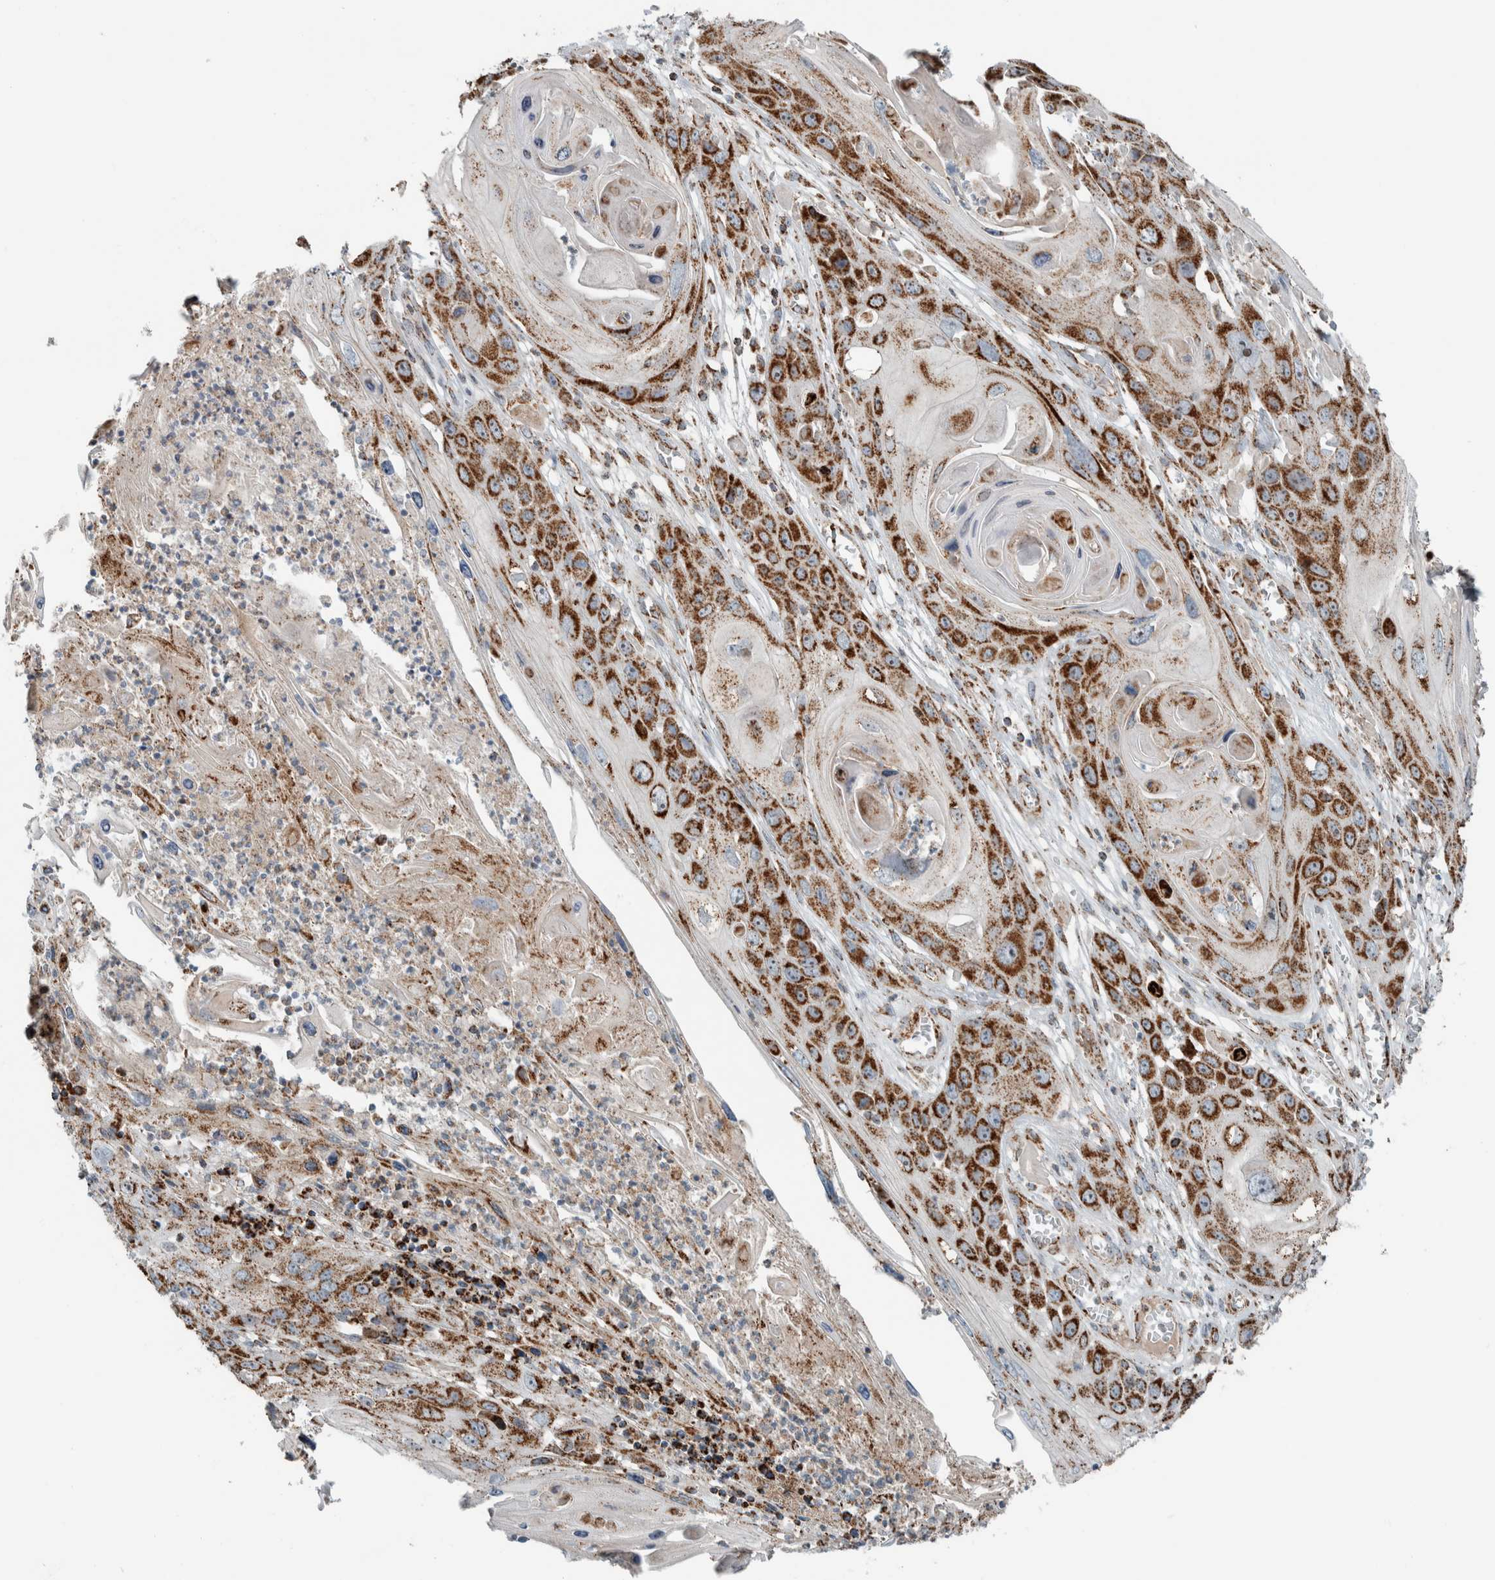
{"staining": {"intensity": "strong", "quantity": ">75%", "location": "cytoplasmic/membranous"}, "tissue": "skin cancer", "cell_type": "Tumor cells", "image_type": "cancer", "snomed": [{"axis": "morphology", "description": "Squamous cell carcinoma, NOS"}, {"axis": "topography", "description": "Skin"}], "caption": "A brown stain labels strong cytoplasmic/membranous expression of a protein in skin squamous cell carcinoma tumor cells.", "gene": "CNTROB", "patient": {"sex": "male", "age": 55}}